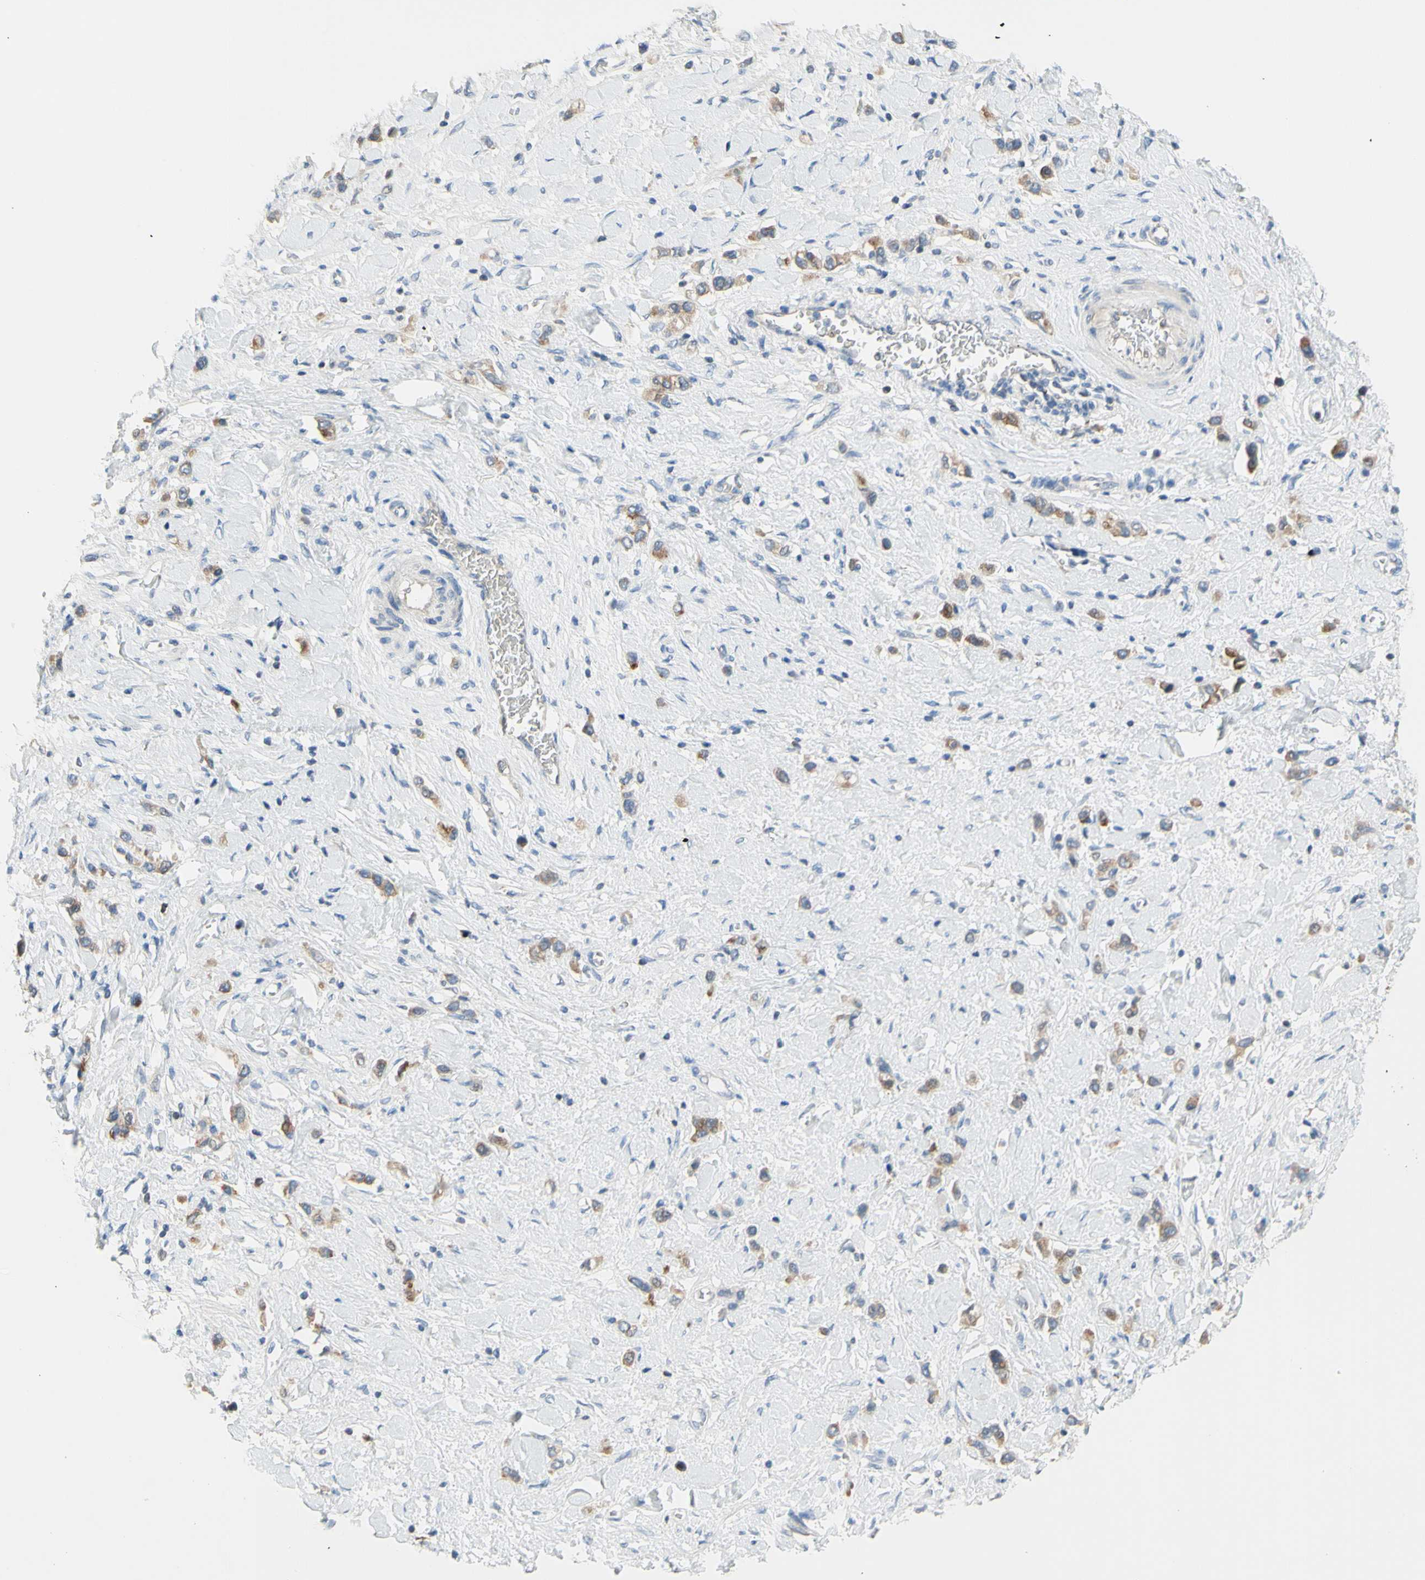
{"staining": {"intensity": "weak", "quantity": ">75%", "location": "cytoplasmic/membranous"}, "tissue": "stomach cancer", "cell_type": "Tumor cells", "image_type": "cancer", "snomed": [{"axis": "morphology", "description": "Normal tissue, NOS"}, {"axis": "morphology", "description": "Adenocarcinoma, NOS"}, {"axis": "topography", "description": "Stomach, upper"}, {"axis": "topography", "description": "Stomach"}], "caption": "Immunohistochemical staining of adenocarcinoma (stomach) reveals low levels of weak cytoplasmic/membranous staining in about >75% of tumor cells. (Brightfield microscopy of DAB IHC at high magnification).", "gene": "MUC1", "patient": {"sex": "female", "age": 65}}